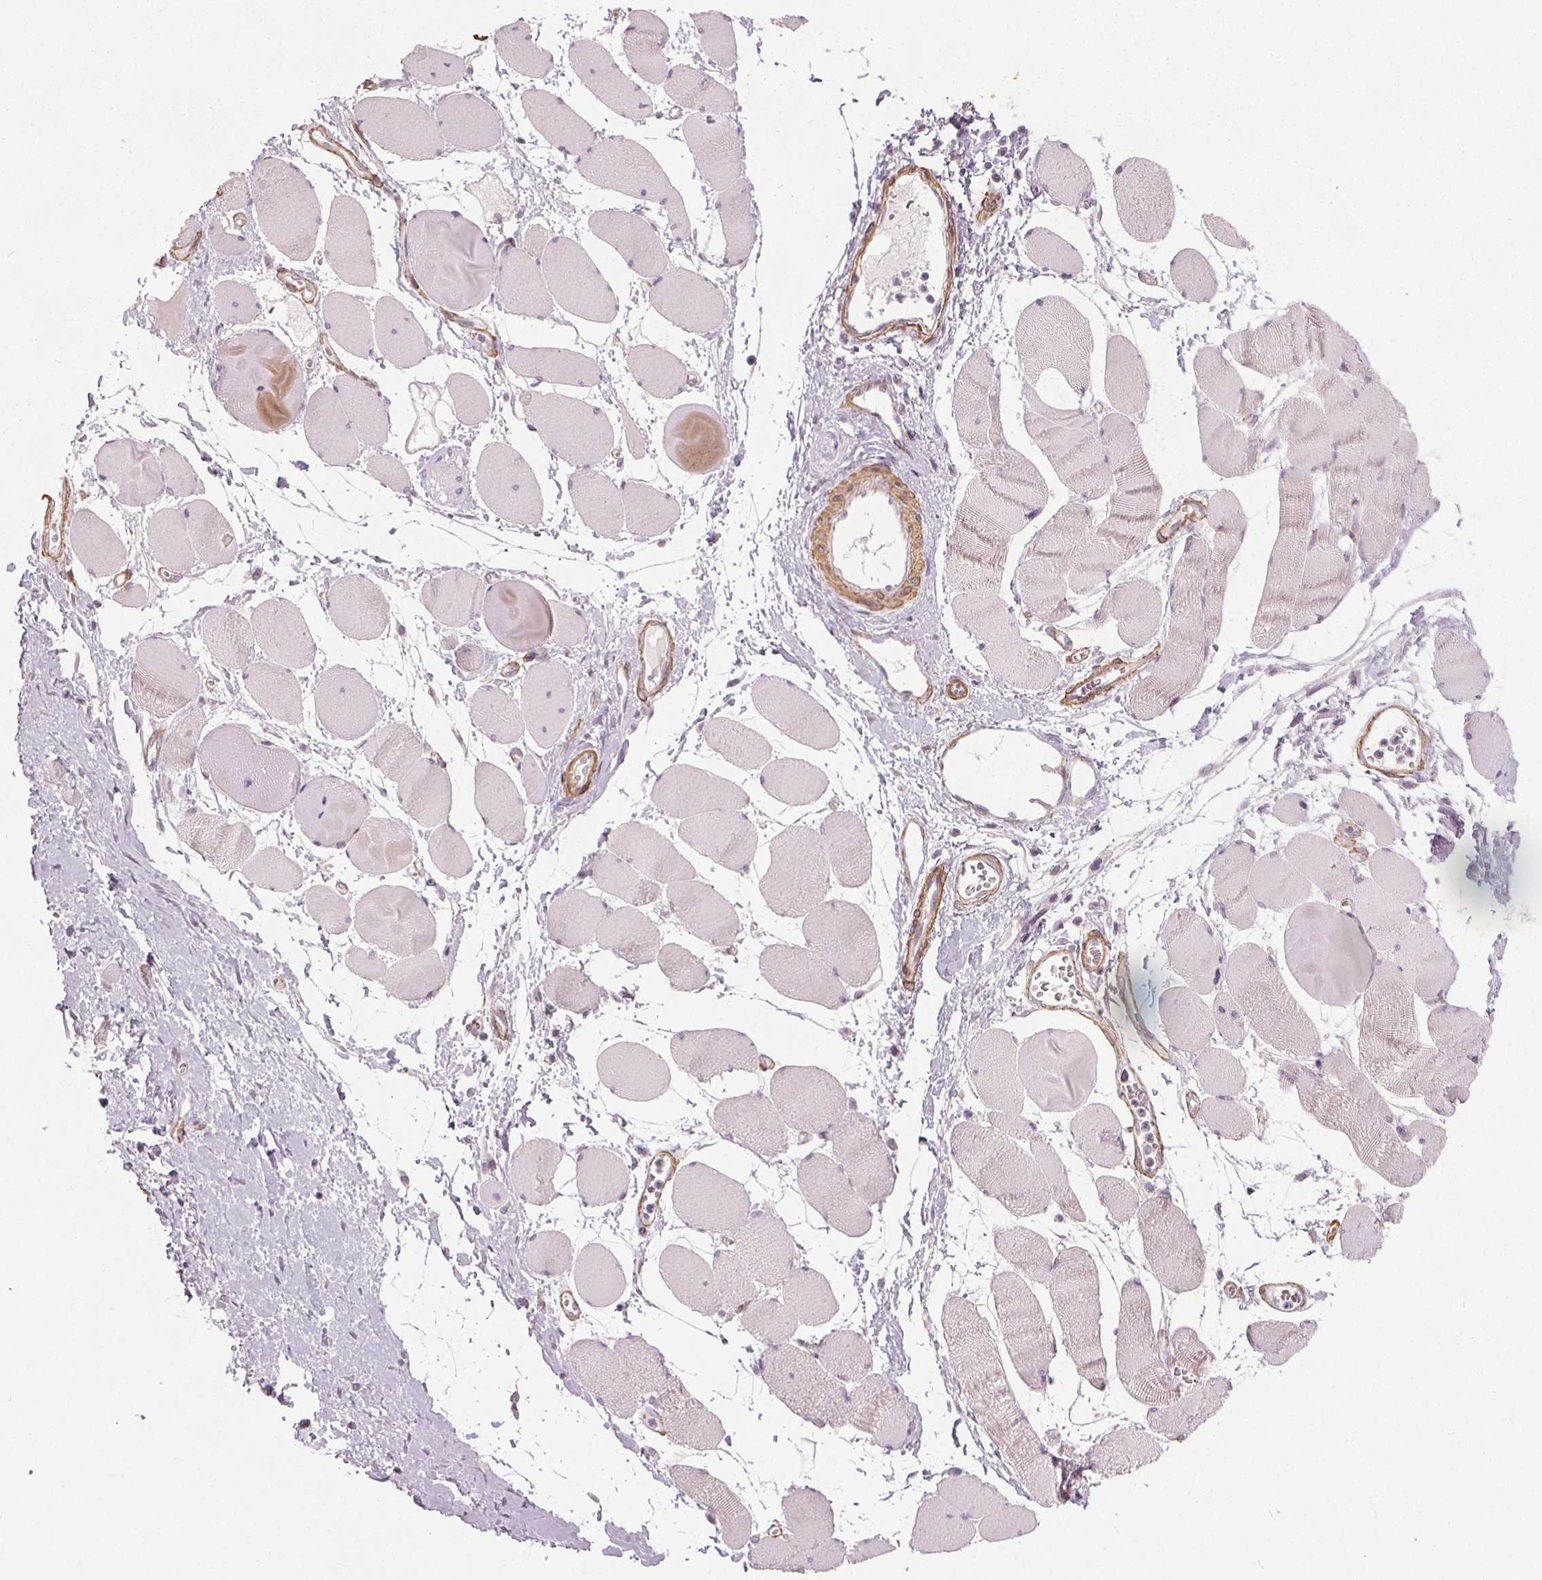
{"staining": {"intensity": "negative", "quantity": "none", "location": "none"}, "tissue": "skeletal muscle", "cell_type": "Myocytes", "image_type": "normal", "snomed": [{"axis": "morphology", "description": "Normal tissue, NOS"}, {"axis": "topography", "description": "Skeletal muscle"}], "caption": "This is an IHC image of normal skeletal muscle. There is no staining in myocytes.", "gene": "PKP1", "patient": {"sex": "female", "age": 75}}